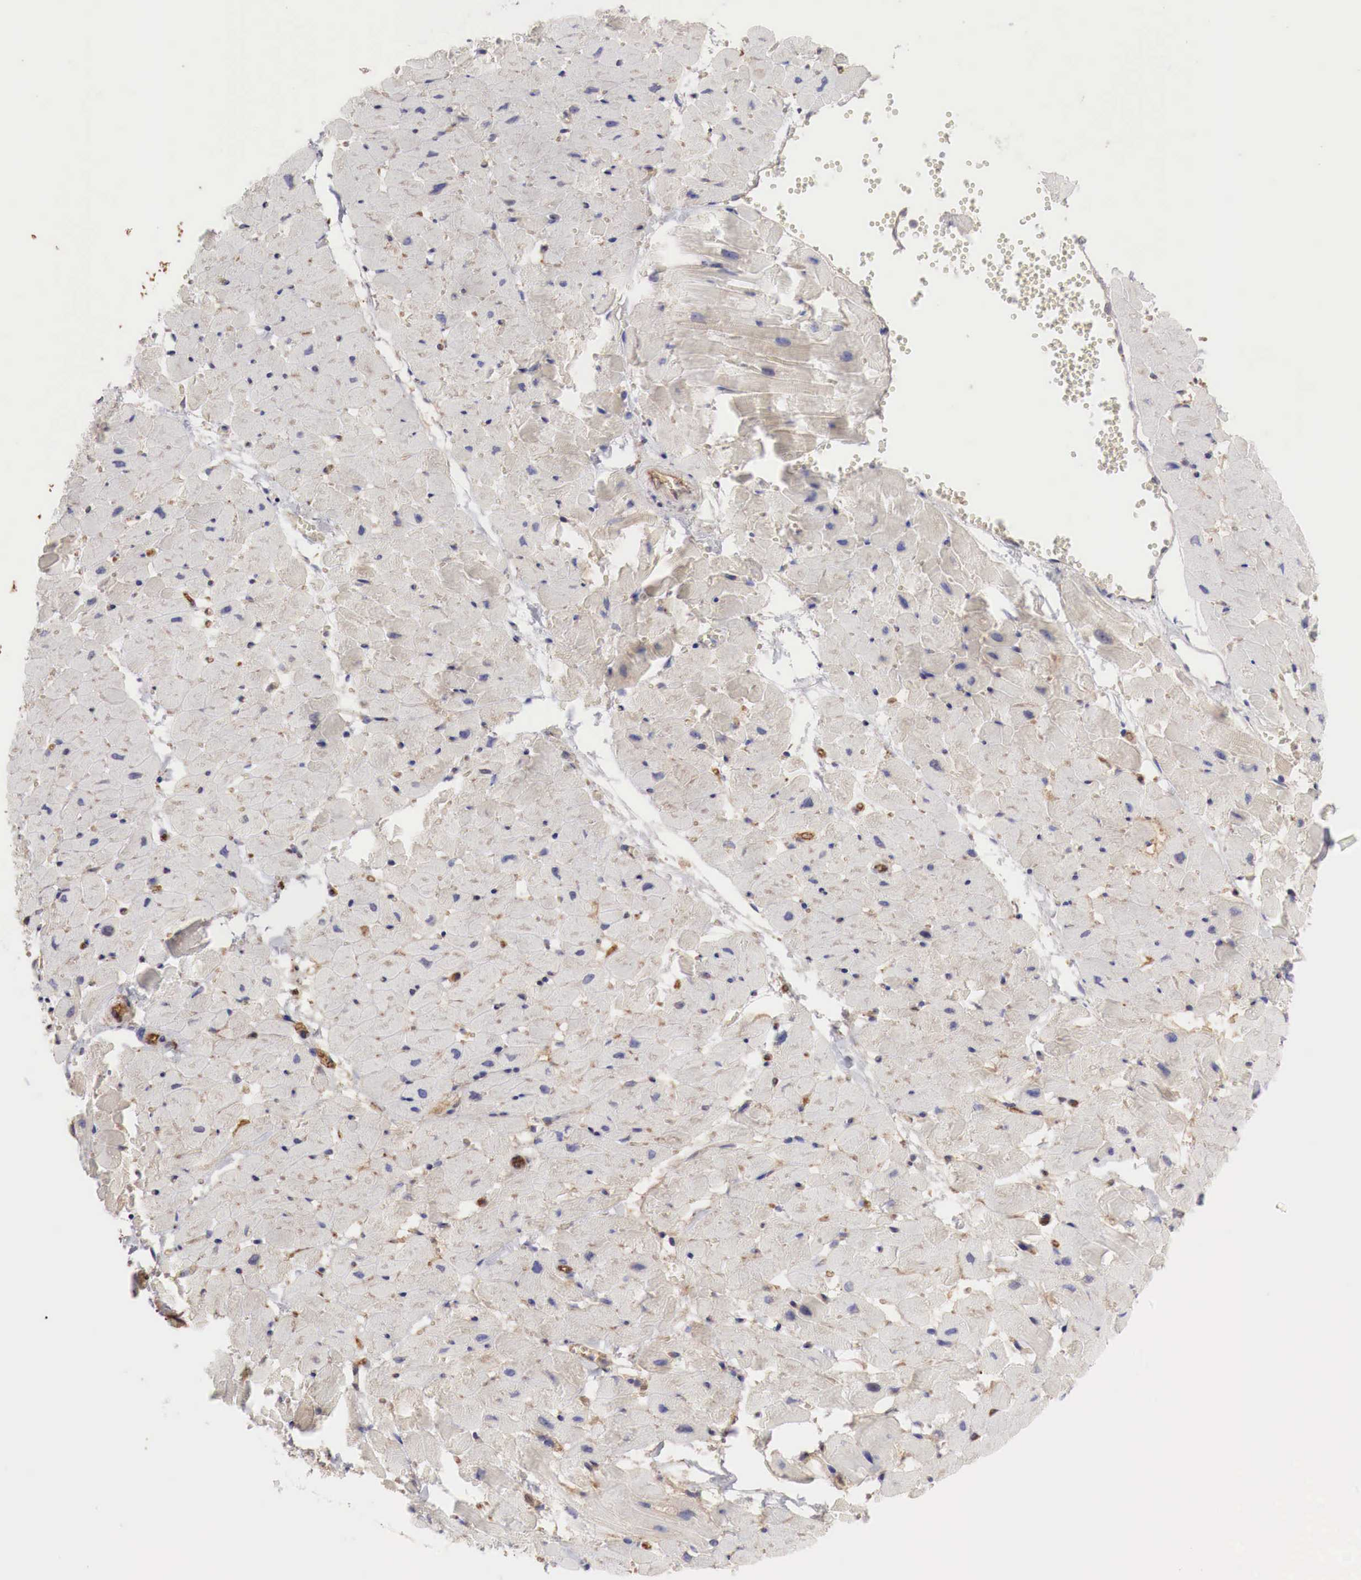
{"staining": {"intensity": "negative", "quantity": "none", "location": "none"}, "tissue": "heart muscle", "cell_type": "Cardiomyocytes", "image_type": "normal", "snomed": [{"axis": "morphology", "description": "Normal tissue, NOS"}, {"axis": "topography", "description": "Heart"}], "caption": "This is an immunohistochemistry histopathology image of benign human heart muscle. There is no positivity in cardiomyocytes.", "gene": "MSN", "patient": {"sex": "female", "age": 19}}